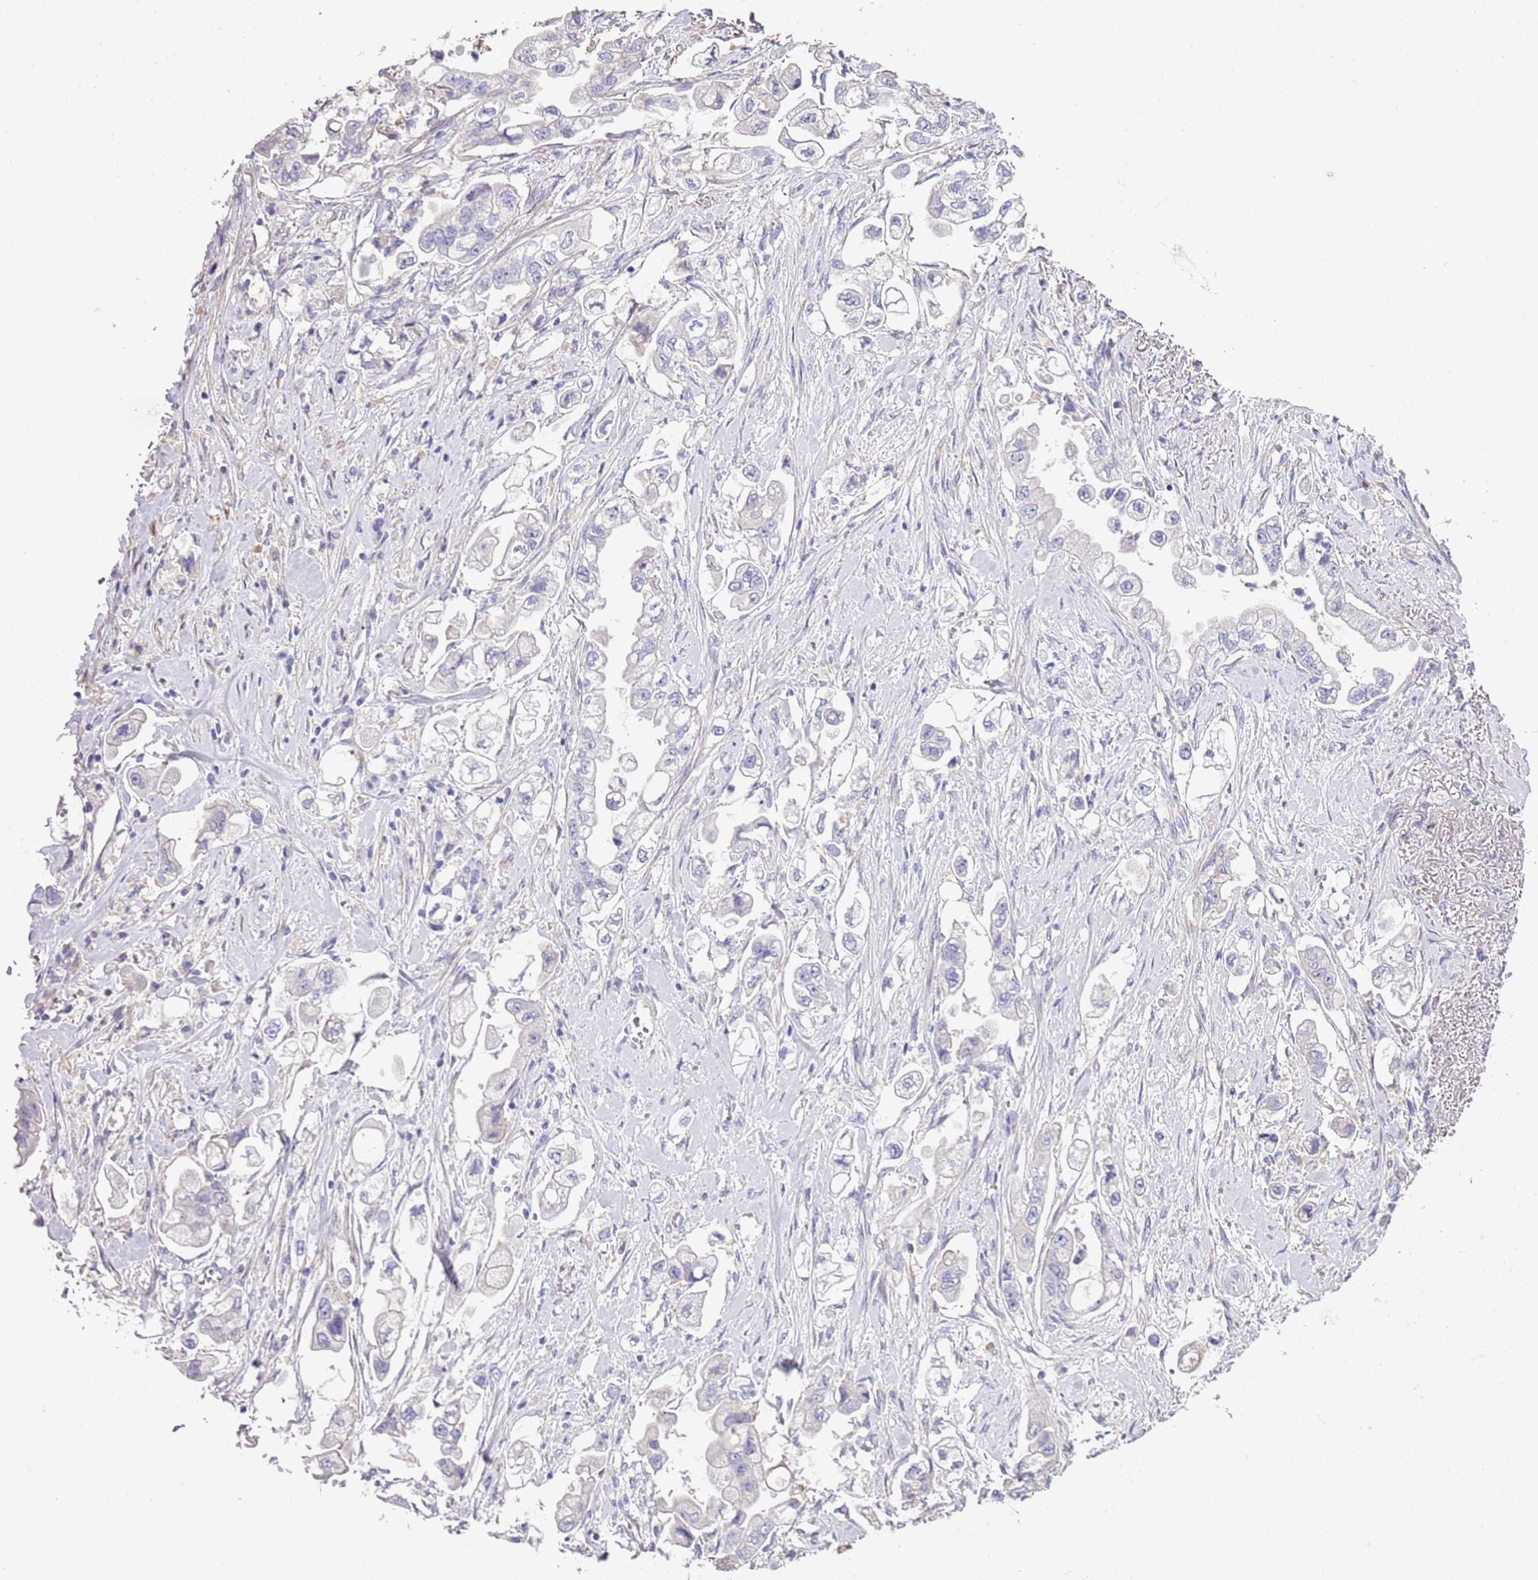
{"staining": {"intensity": "negative", "quantity": "none", "location": "none"}, "tissue": "stomach cancer", "cell_type": "Tumor cells", "image_type": "cancer", "snomed": [{"axis": "morphology", "description": "Adenocarcinoma, NOS"}, {"axis": "topography", "description": "Stomach"}], "caption": "Stomach cancer stained for a protein using IHC displays no expression tumor cells.", "gene": "ABHD17C", "patient": {"sex": "male", "age": 62}}